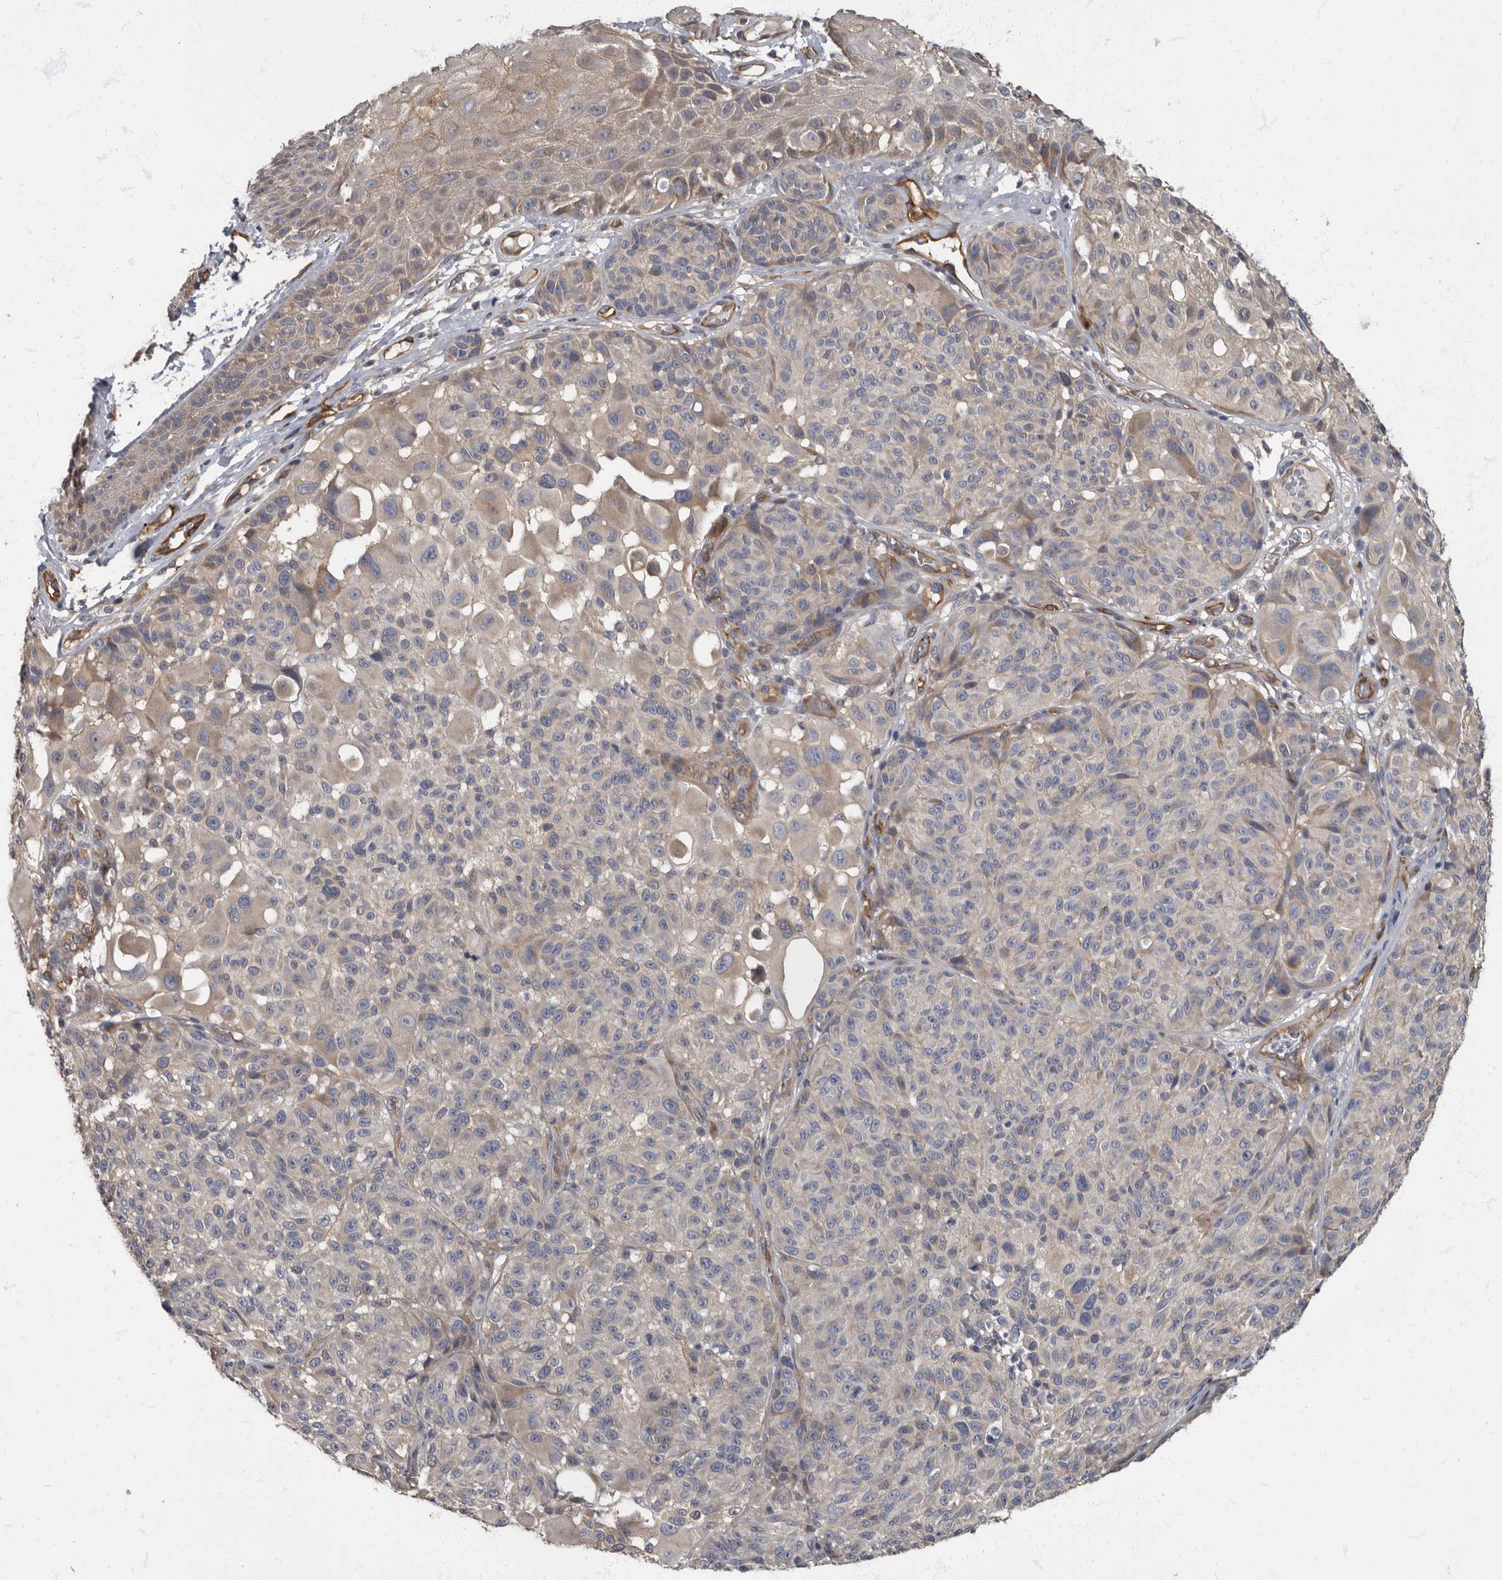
{"staining": {"intensity": "negative", "quantity": "none", "location": "none"}, "tissue": "melanoma", "cell_type": "Tumor cells", "image_type": "cancer", "snomed": [{"axis": "morphology", "description": "Malignant melanoma, NOS"}, {"axis": "topography", "description": "Skin"}], "caption": "Melanoma was stained to show a protein in brown. There is no significant staining in tumor cells.", "gene": "PDK1", "patient": {"sex": "male", "age": 83}}